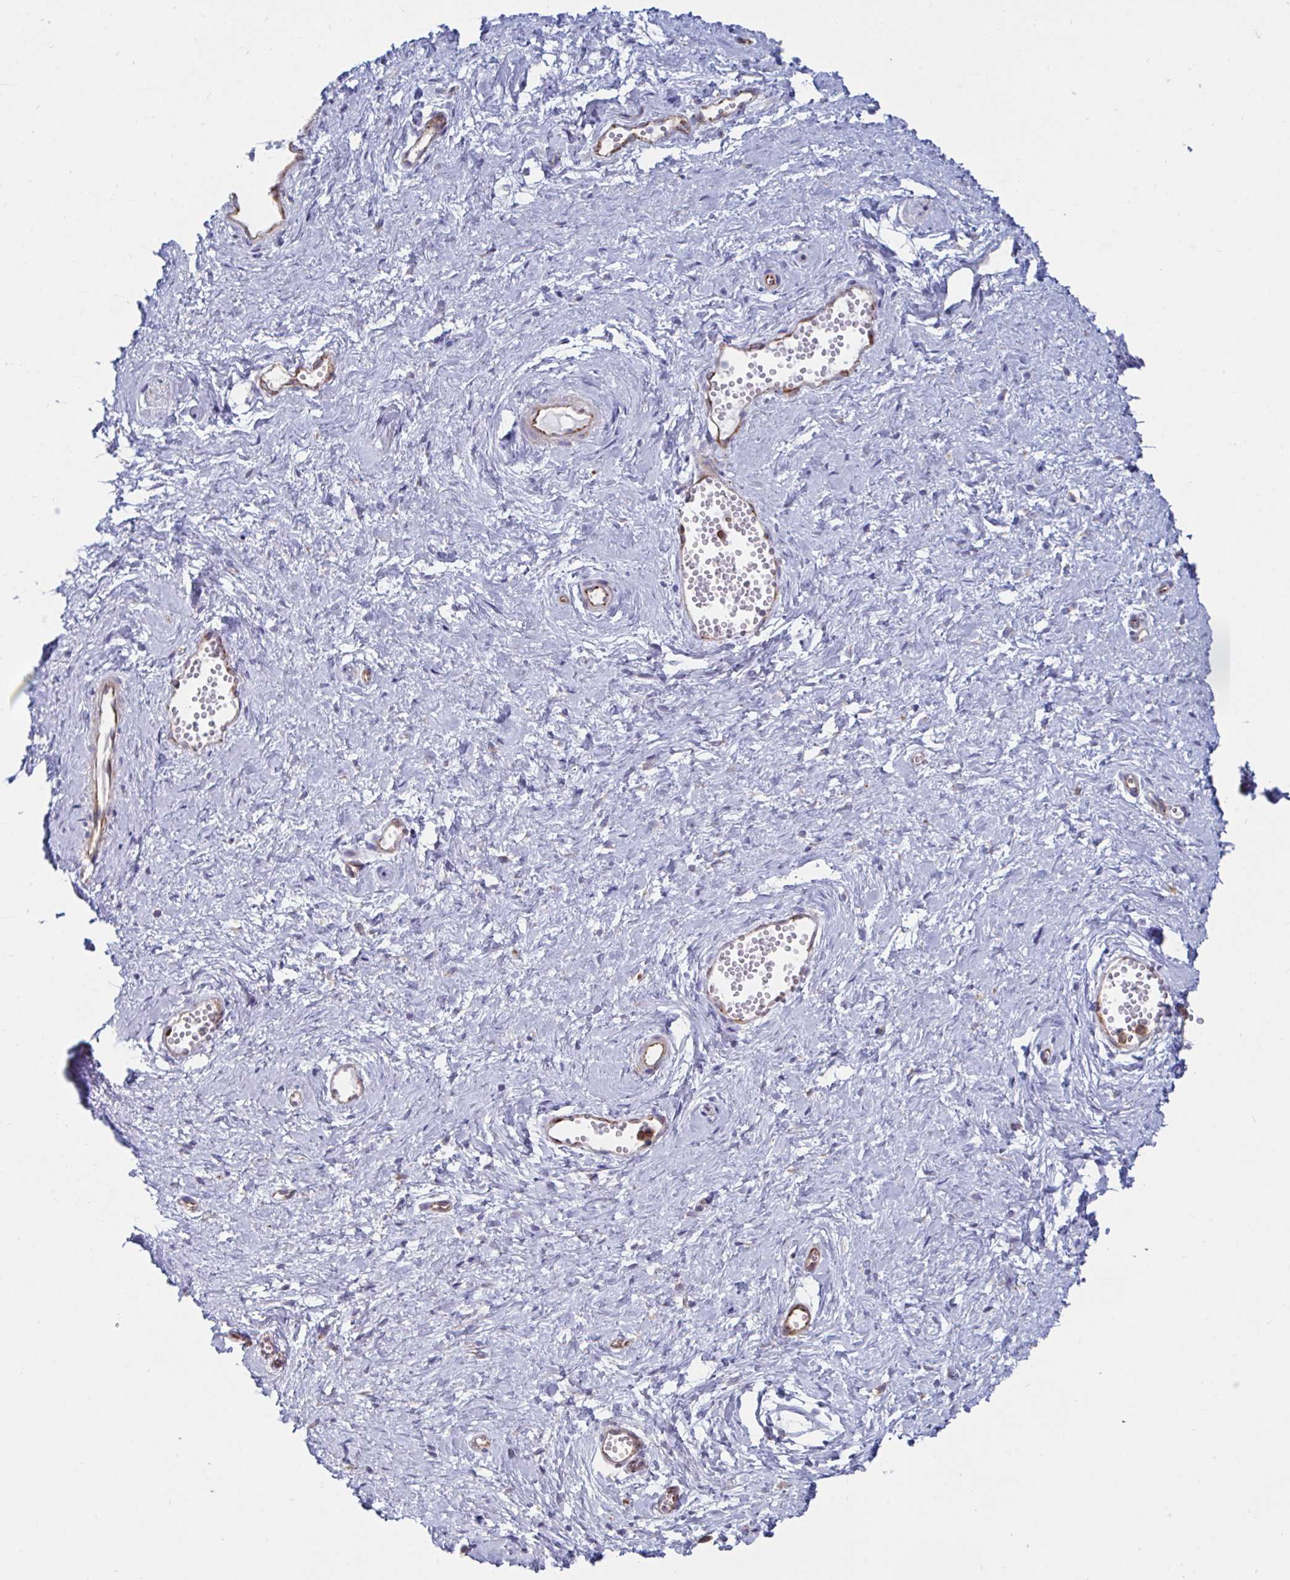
{"staining": {"intensity": "moderate", "quantity": "25%-75%", "location": "cytoplasmic/membranous"}, "tissue": "vagina", "cell_type": "Squamous epithelial cells", "image_type": "normal", "snomed": [{"axis": "morphology", "description": "Normal tissue, NOS"}, {"axis": "topography", "description": "Vagina"}], "caption": "Protein expression analysis of unremarkable human vagina reveals moderate cytoplasmic/membranous expression in about 25%-75% of squamous epithelial cells.", "gene": "SLC9A6", "patient": {"sex": "female", "age": 56}}